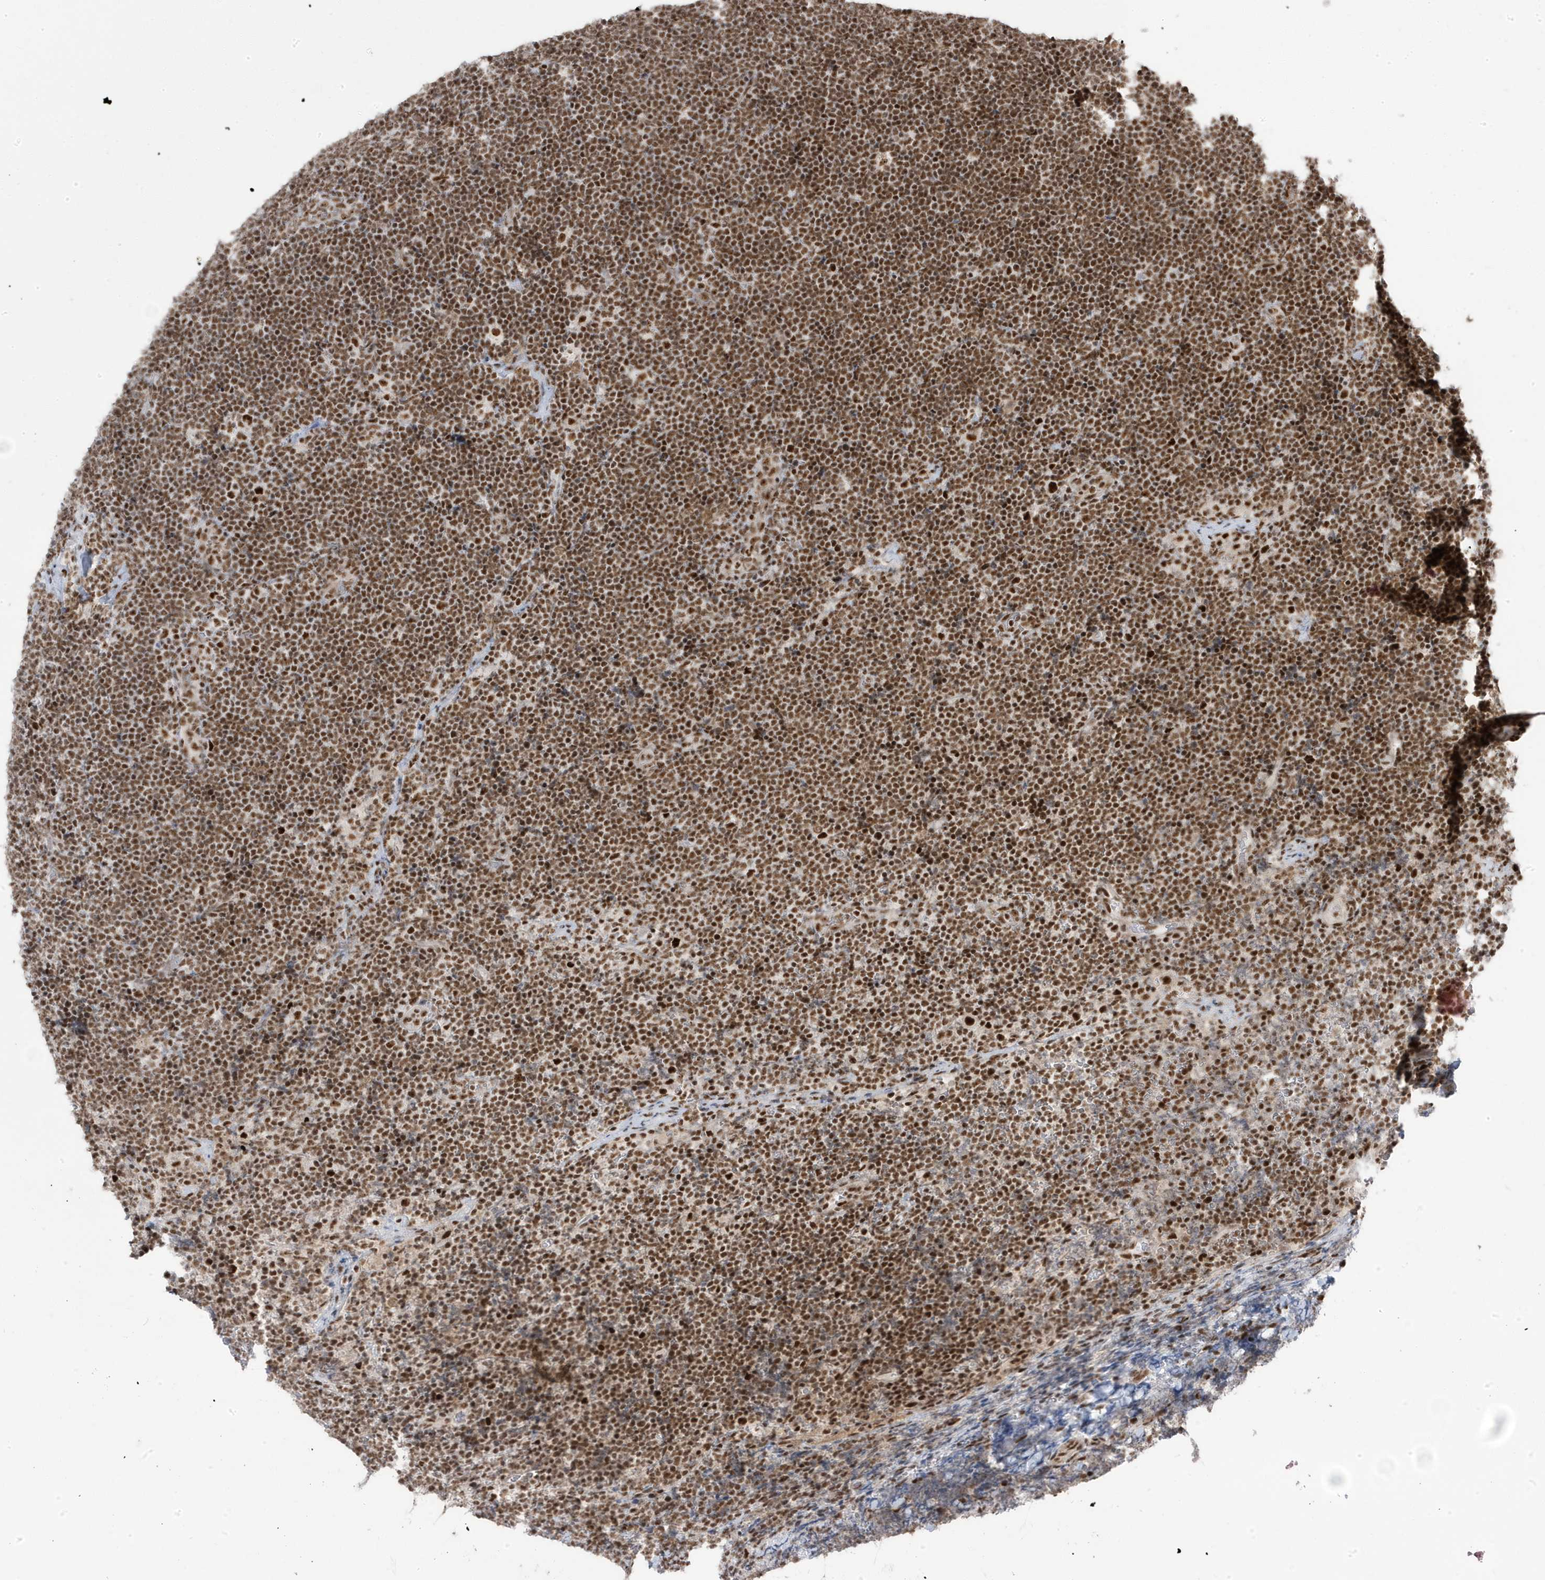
{"staining": {"intensity": "strong", "quantity": ">75%", "location": "nuclear"}, "tissue": "lymphoma", "cell_type": "Tumor cells", "image_type": "cancer", "snomed": [{"axis": "morphology", "description": "Malignant lymphoma, non-Hodgkin's type, High grade"}, {"axis": "topography", "description": "Lymph node"}], "caption": "Strong nuclear protein positivity is present in approximately >75% of tumor cells in malignant lymphoma, non-Hodgkin's type (high-grade).", "gene": "MTREX", "patient": {"sex": "male", "age": 13}}